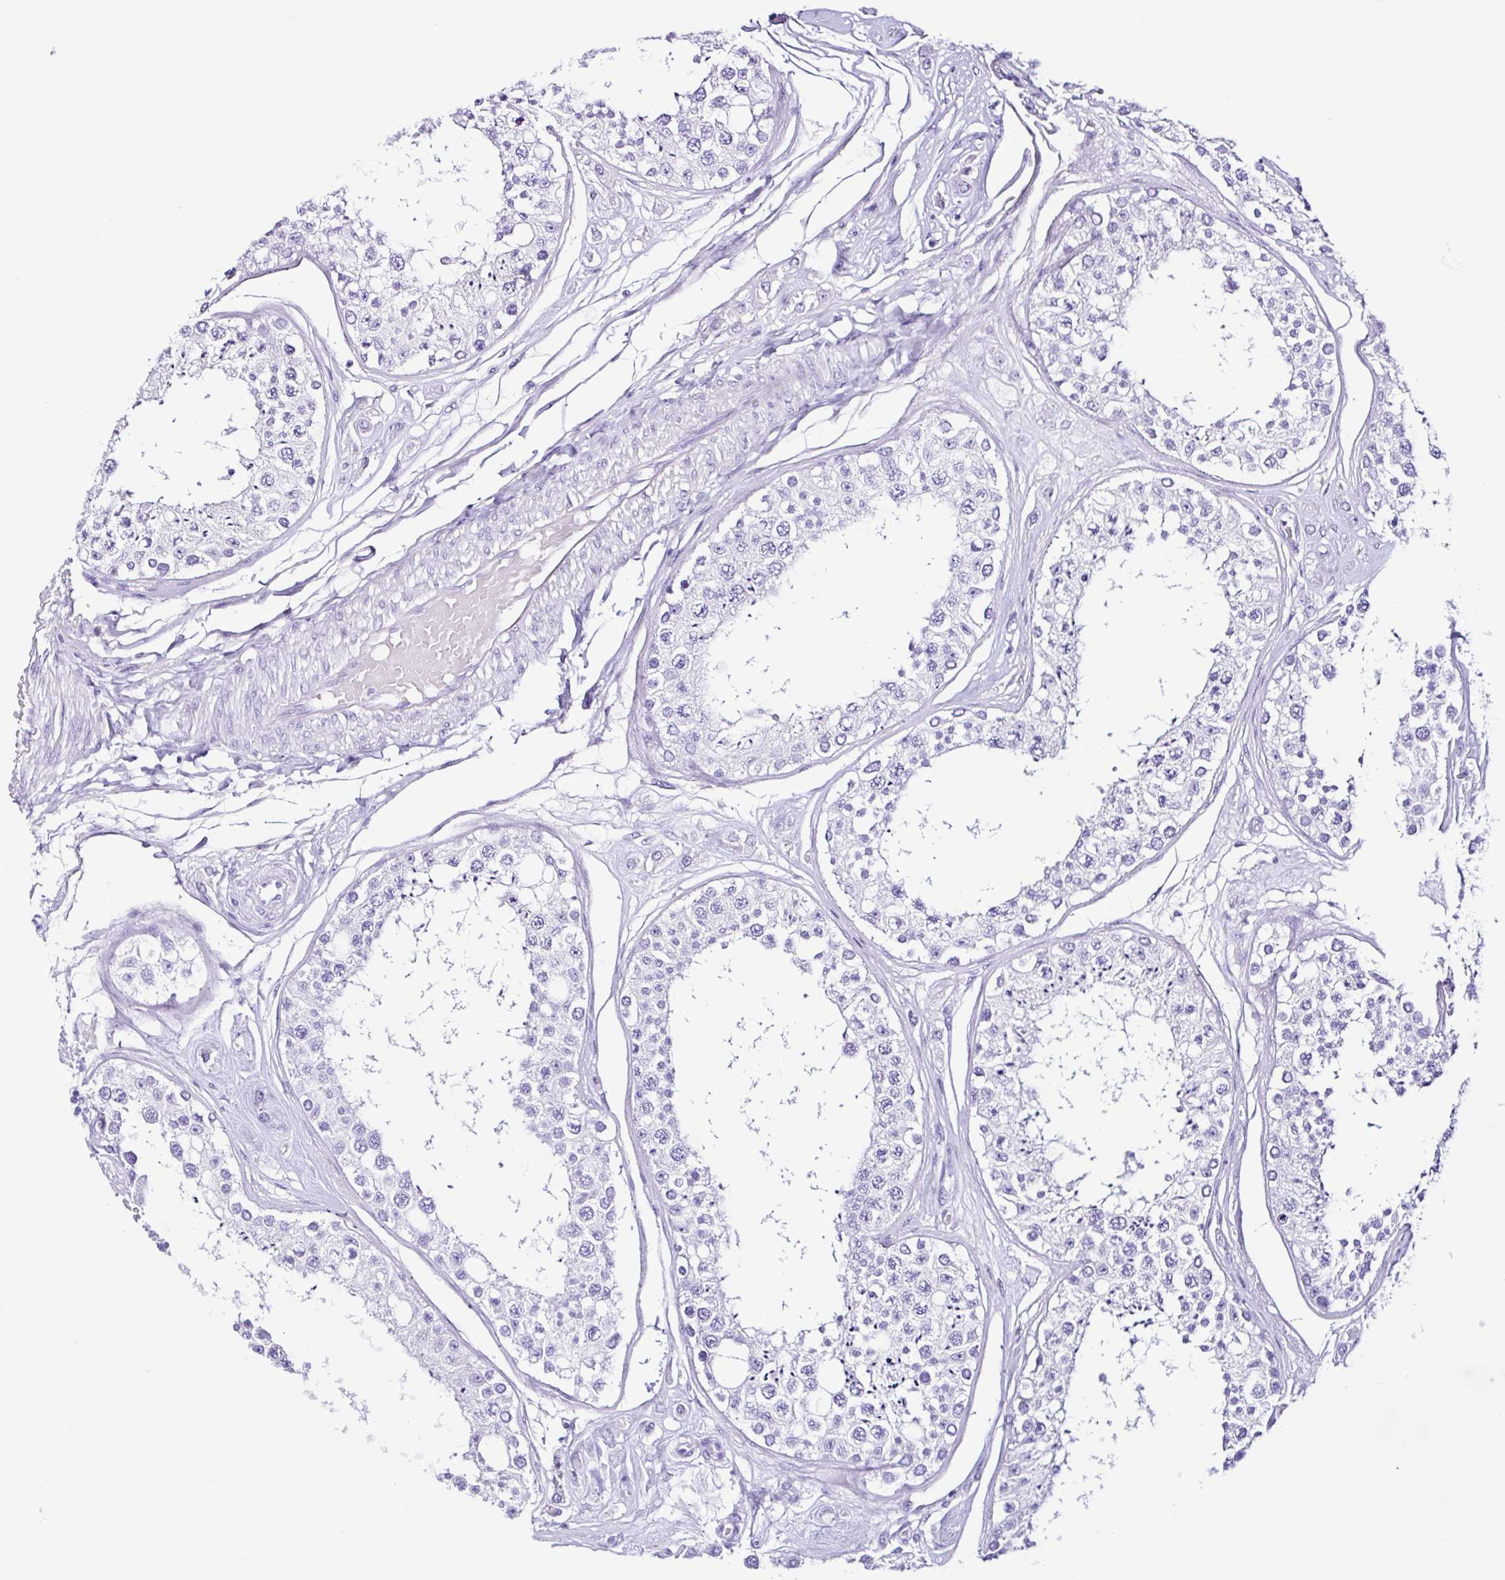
{"staining": {"intensity": "negative", "quantity": "none", "location": "none"}, "tissue": "testis", "cell_type": "Cells in seminiferous ducts", "image_type": "normal", "snomed": [{"axis": "morphology", "description": "Normal tissue, NOS"}, {"axis": "topography", "description": "Testis"}], "caption": "Cells in seminiferous ducts show no significant protein staining in benign testis.", "gene": "PIGF", "patient": {"sex": "male", "age": 25}}